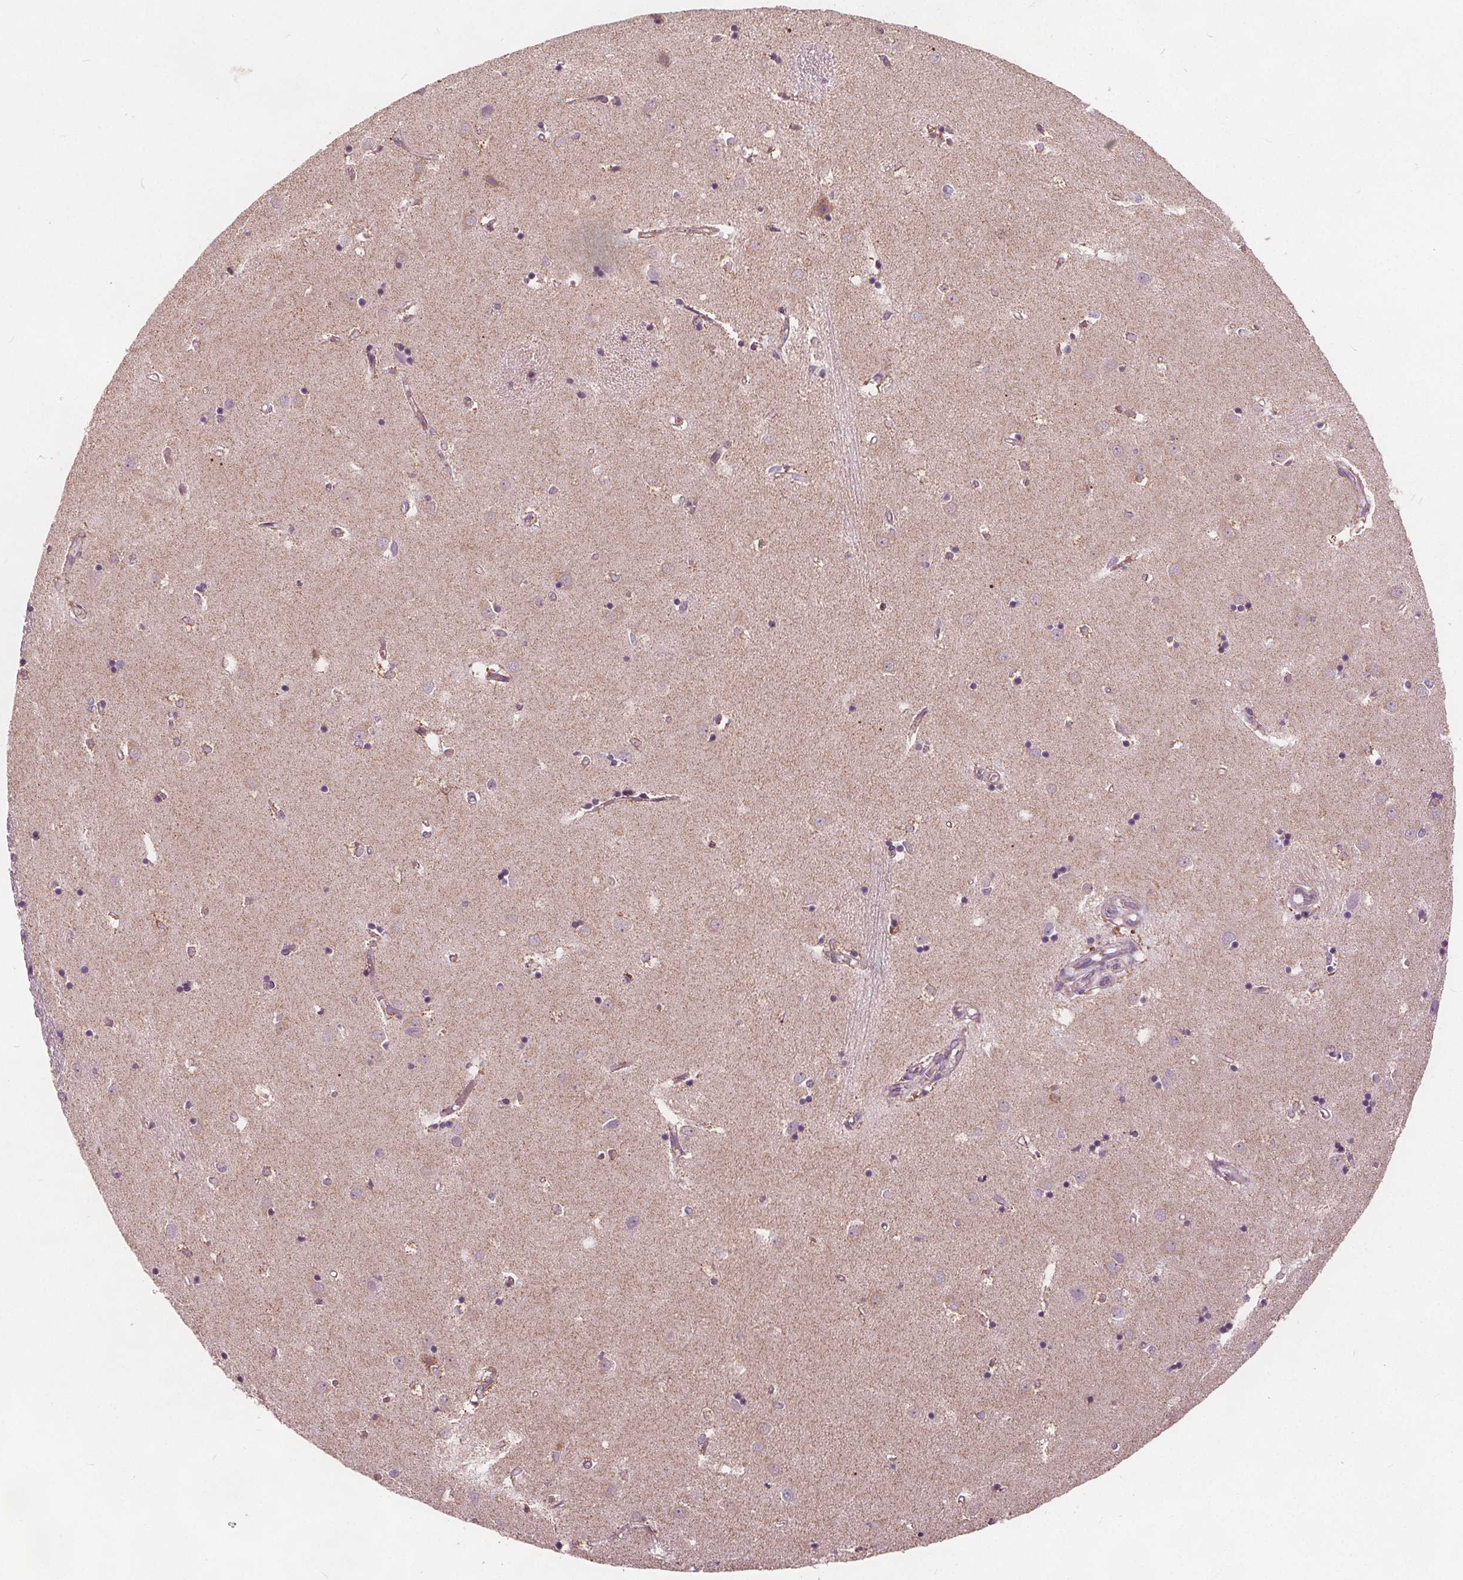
{"staining": {"intensity": "negative", "quantity": "none", "location": "none"}, "tissue": "caudate", "cell_type": "Glial cells", "image_type": "normal", "snomed": [{"axis": "morphology", "description": "Normal tissue, NOS"}, {"axis": "topography", "description": "Lateral ventricle wall"}], "caption": "The image demonstrates no staining of glial cells in unremarkable caudate. The staining was performed using DAB to visualize the protein expression in brown, while the nuclei were stained in blue with hematoxylin (Magnification: 20x).", "gene": "ECI2", "patient": {"sex": "male", "age": 54}}